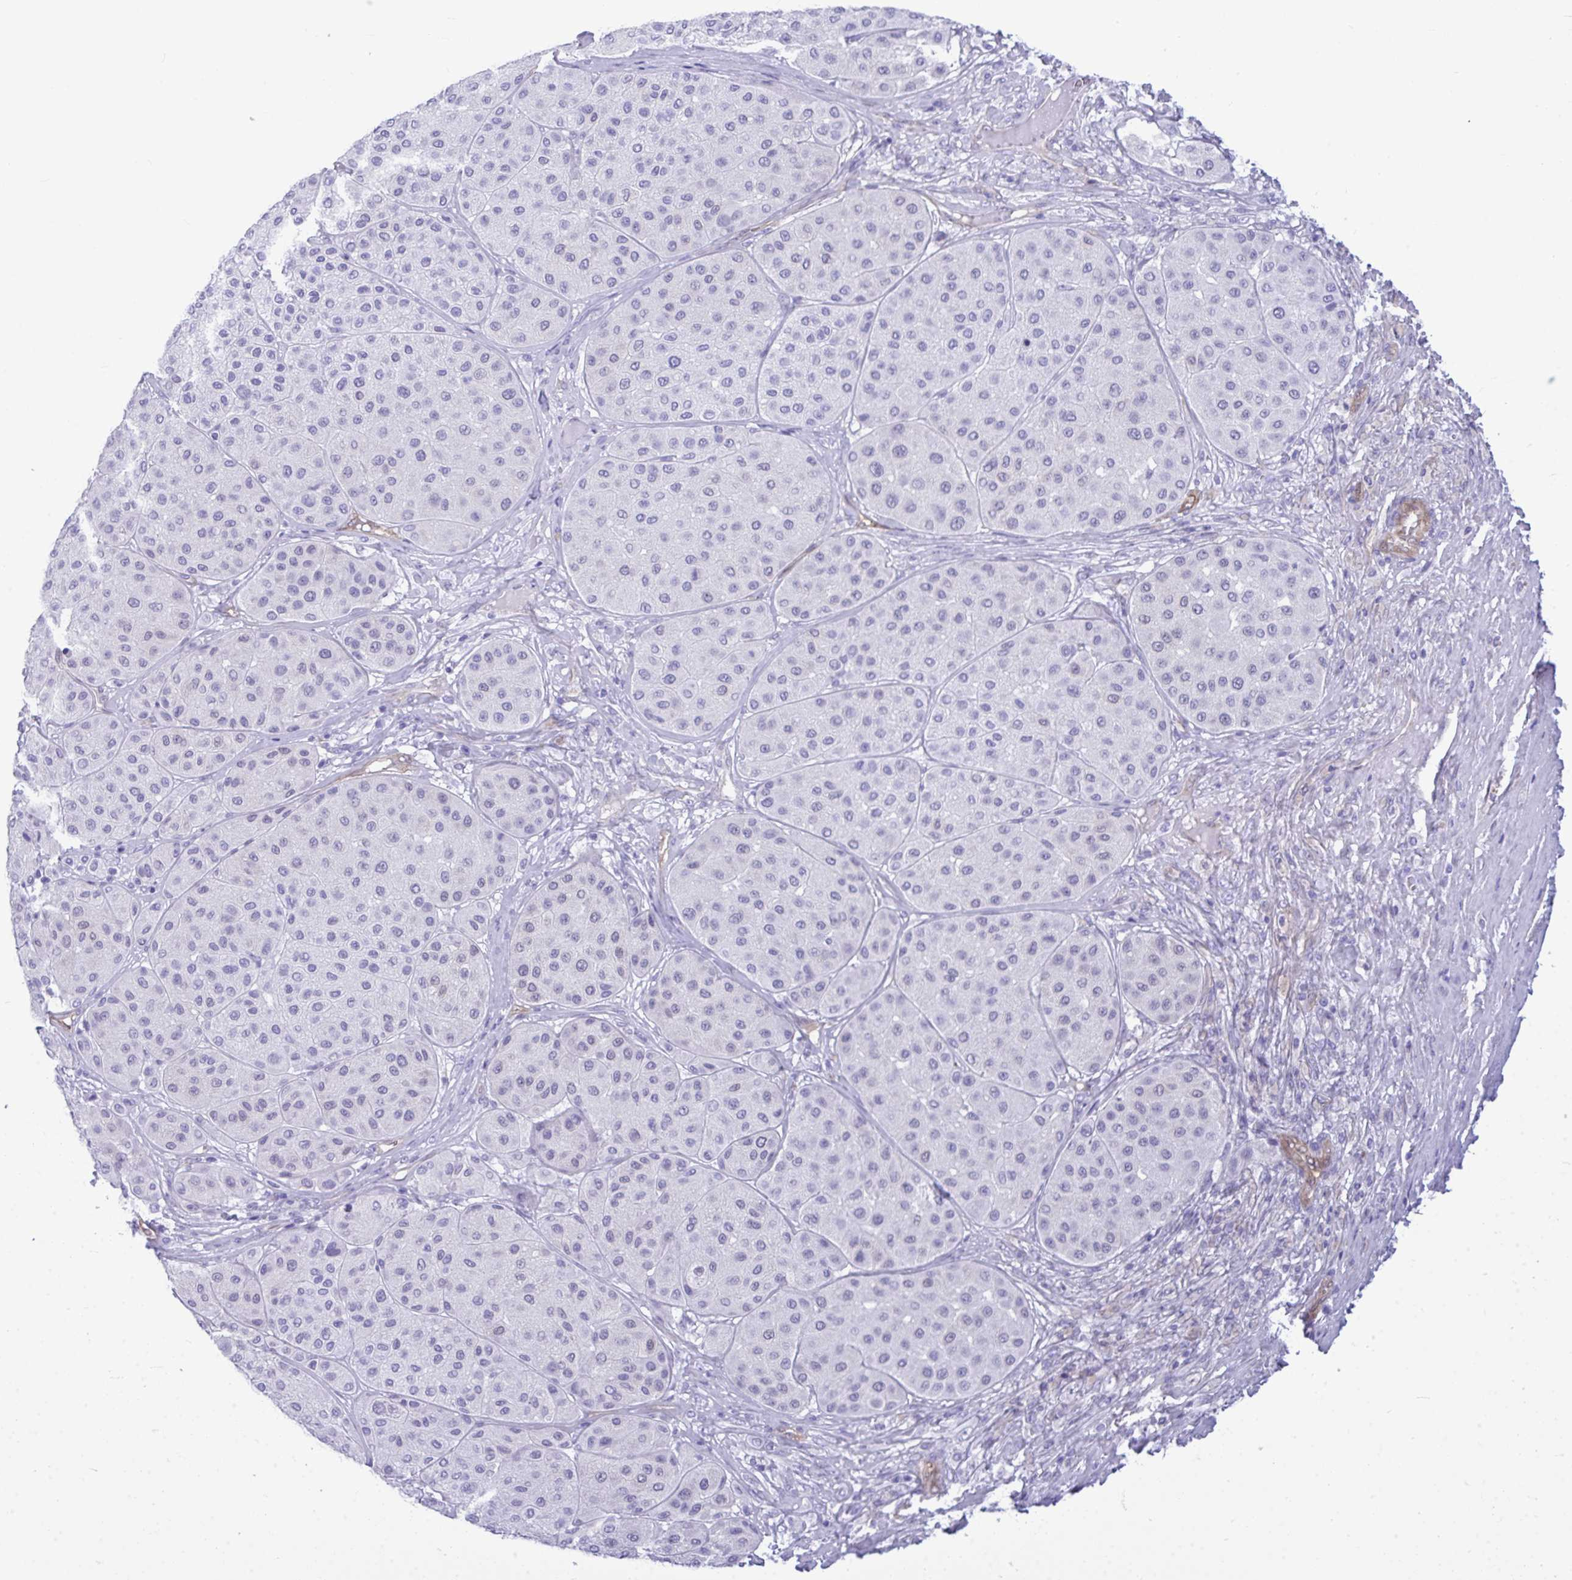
{"staining": {"intensity": "negative", "quantity": "none", "location": "none"}, "tissue": "melanoma", "cell_type": "Tumor cells", "image_type": "cancer", "snomed": [{"axis": "morphology", "description": "Malignant melanoma, Metastatic site"}, {"axis": "topography", "description": "Smooth muscle"}], "caption": "An immunohistochemistry histopathology image of malignant melanoma (metastatic site) is shown. There is no staining in tumor cells of malignant melanoma (metastatic site).", "gene": "LIMS2", "patient": {"sex": "male", "age": 41}}